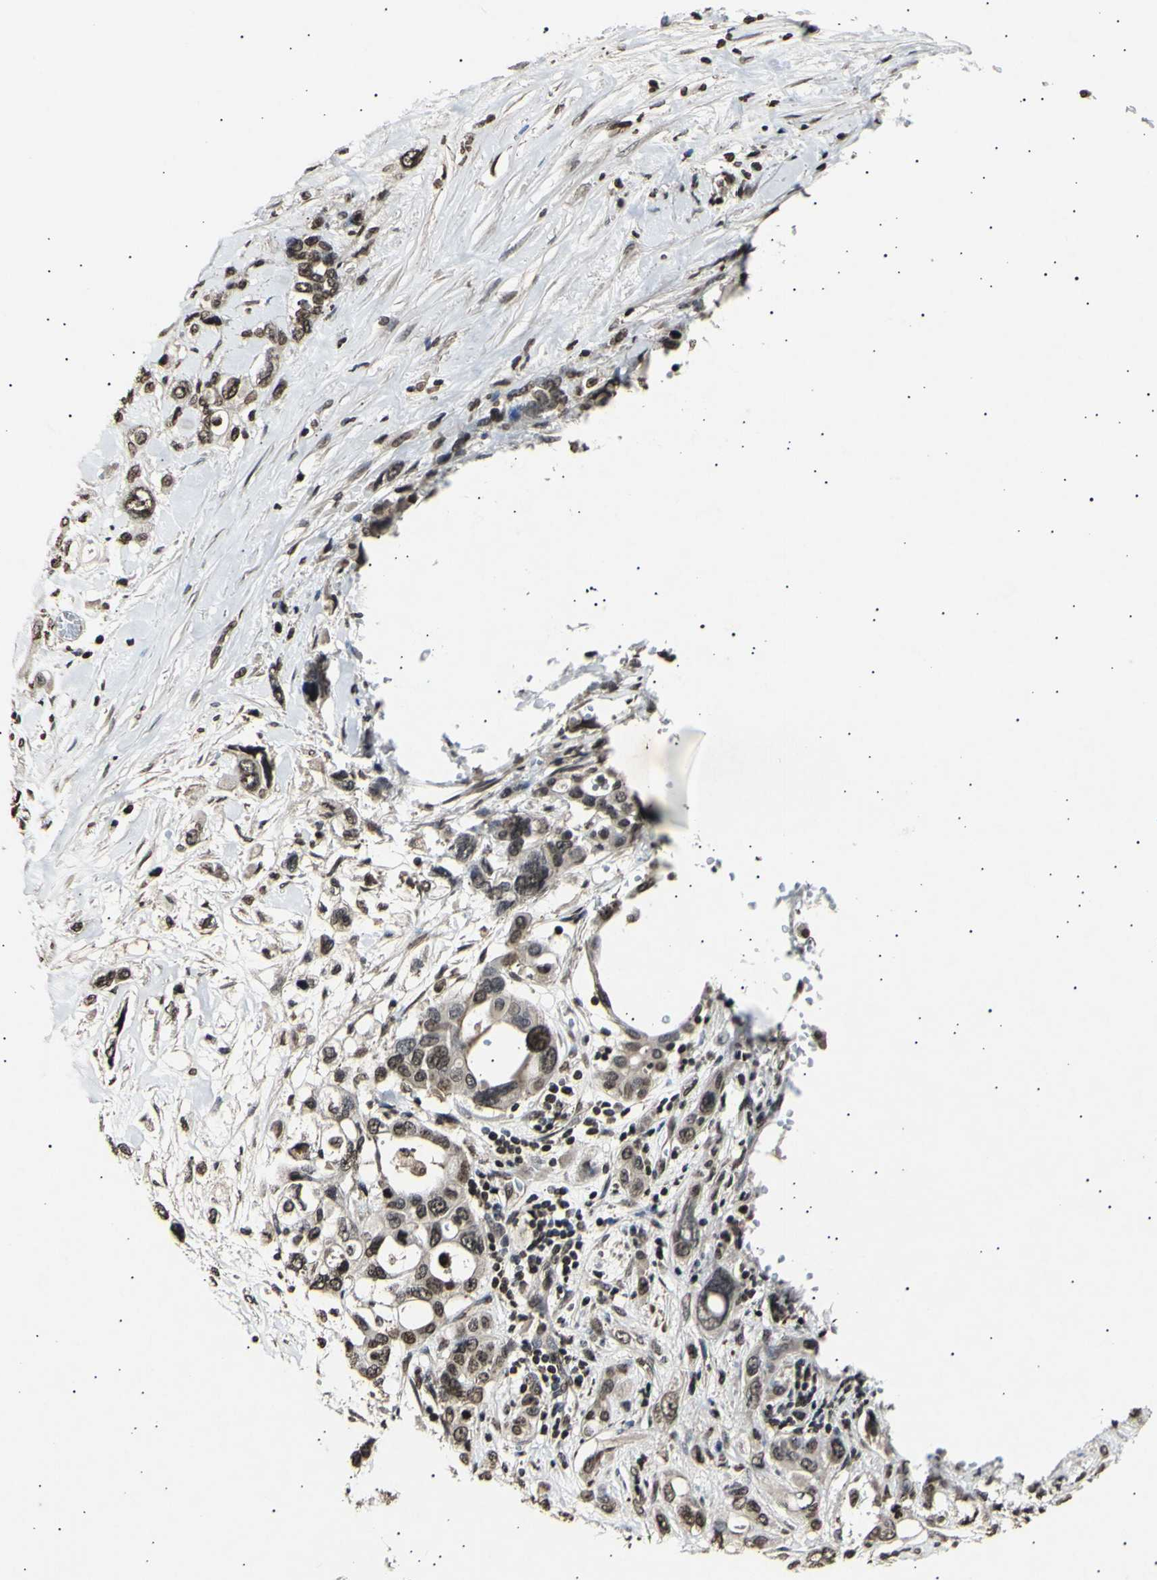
{"staining": {"intensity": "moderate", "quantity": ">75%", "location": "cytoplasmic/membranous,nuclear"}, "tissue": "pancreatic cancer", "cell_type": "Tumor cells", "image_type": "cancer", "snomed": [{"axis": "morphology", "description": "Adenocarcinoma, NOS"}, {"axis": "topography", "description": "Pancreas"}], "caption": "Immunohistochemical staining of pancreatic cancer demonstrates medium levels of moderate cytoplasmic/membranous and nuclear expression in about >75% of tumor cells.", "gene": "ANAPC7", "patient": {"sex": "male", "age": 46}}